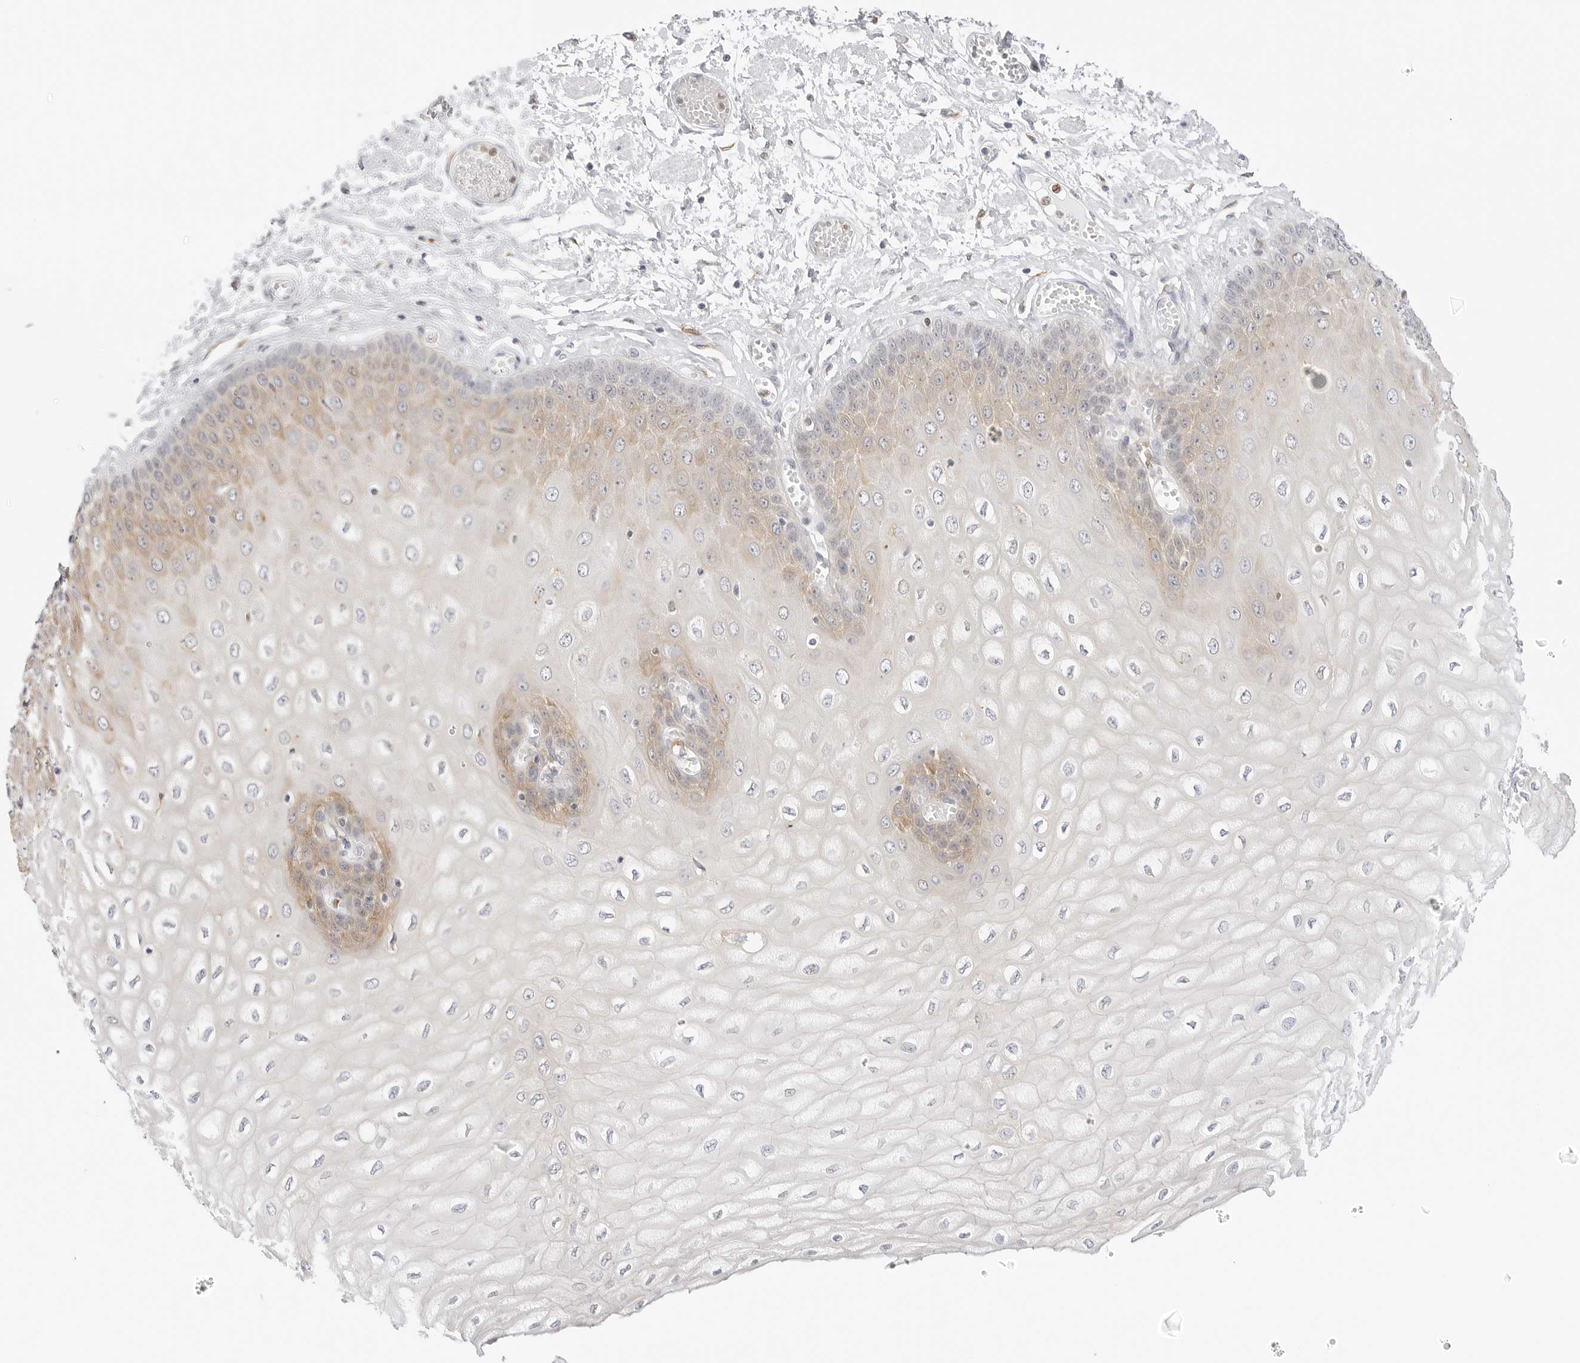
{"staining": {"intensity": "moderate", "quantity": "<25%", "location": "cytoplasmic/membranous"}, "tissue": "esophagus", "cell_type": "Squamous epithelial cells", "image_type": "normal", "snomed": [{"axis": "morphology", "description": "Normal tissue, NOS"}, {"axis": "topography", "description": "Esophagus"}], "caption": "The micrograph demonstrates staining of normal esophagus, revealing moderate cytoplasmic/membranous protein expression (brown color) within squamous epithelial cells. (DAB = brown stain, brightfield microscopy at high magnification).", "gene": "THEM4", "patient": {"sex": "male", "age": 60}}